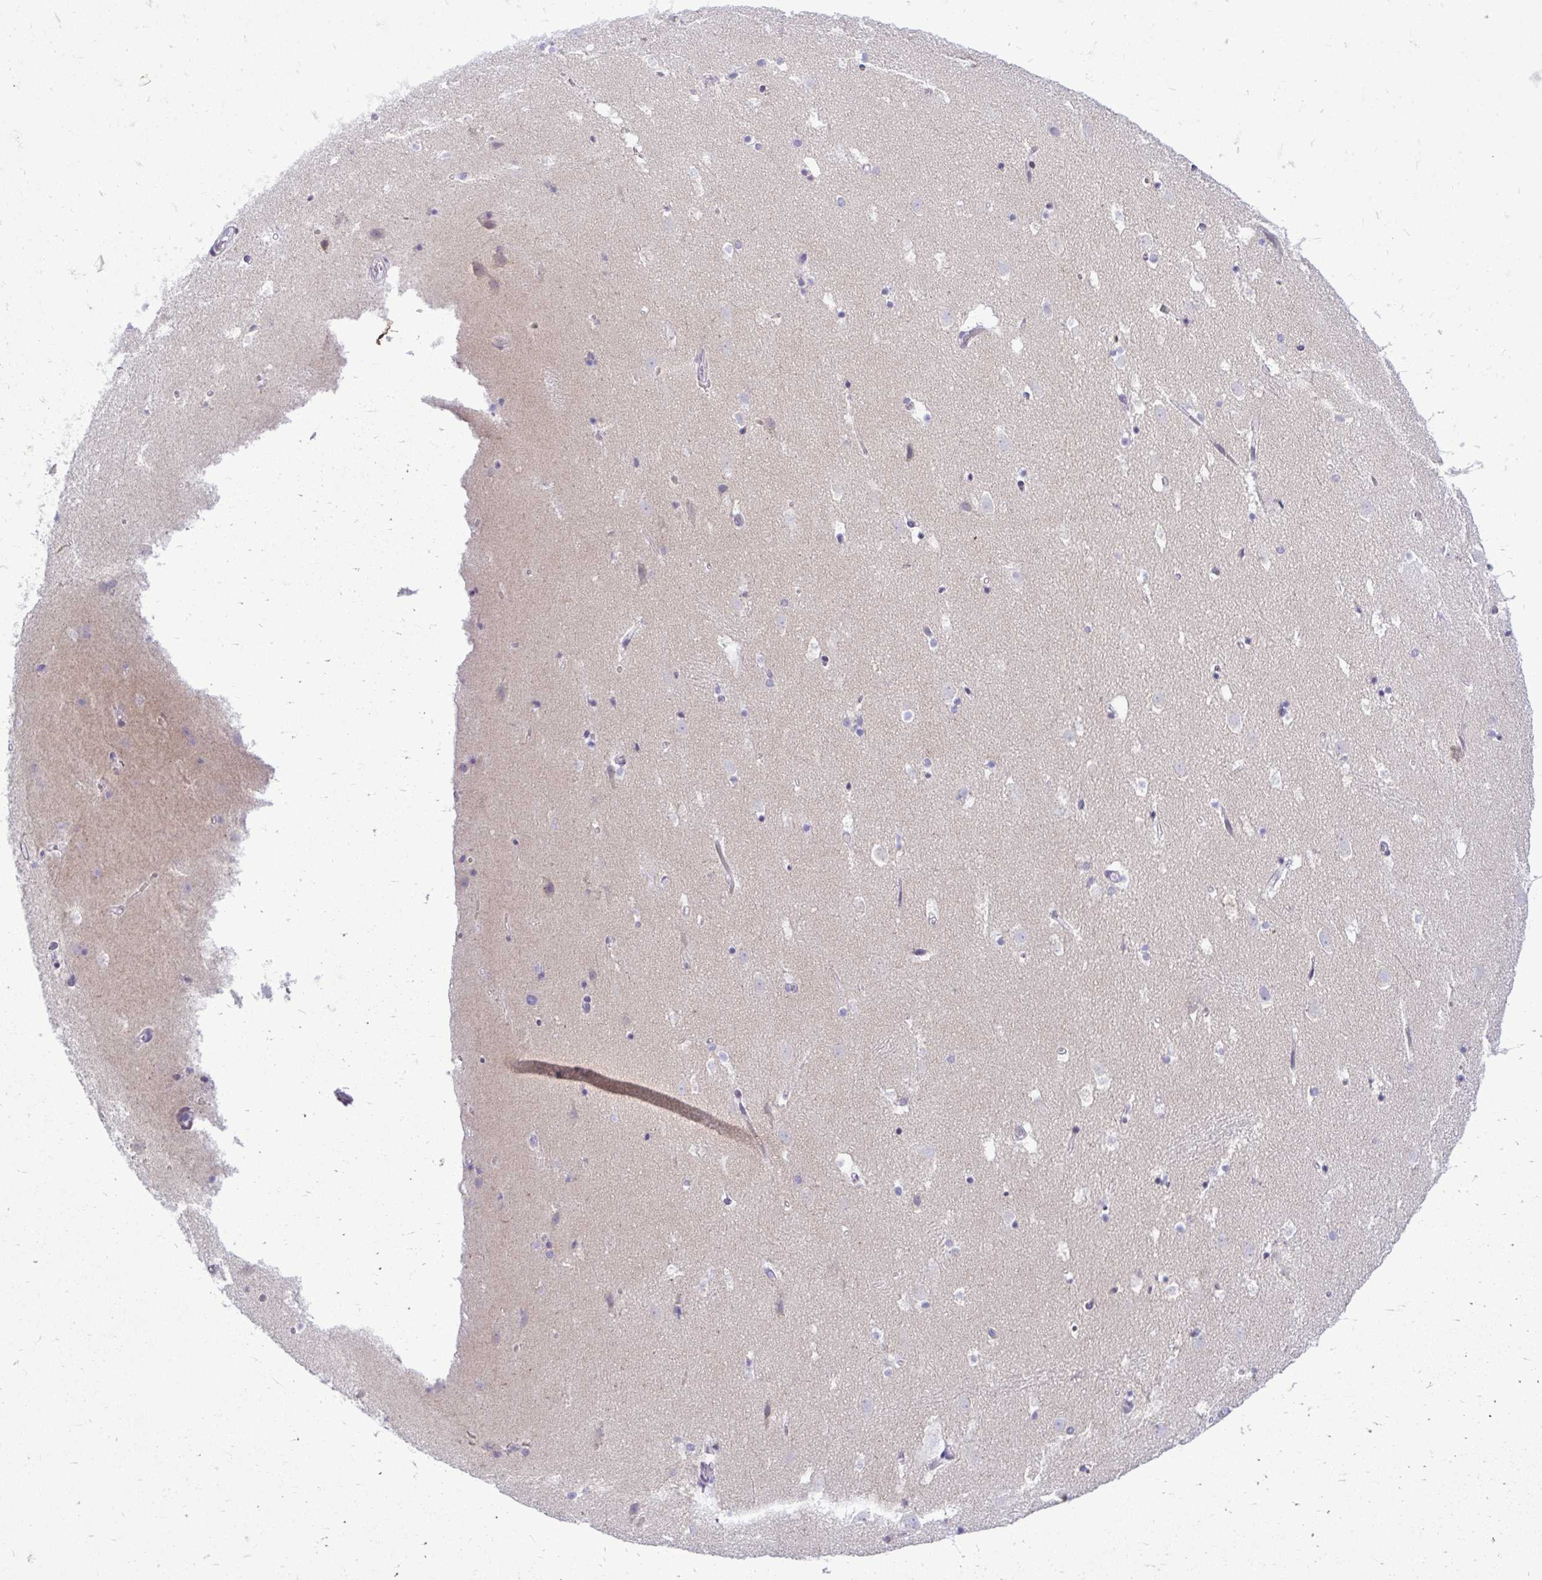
{"staining": {"intensity": "negative", "quantity": "none", "location": "none"}, "tissue": "caudate", "cell_type": "Glial cells", "image_type": "normal", "snomed": [{"axis": "morphology", "description": "Normal tissue, NOS"}, {"axis": "topography", "description": "Lateral ventricle wall"}], "caption": "DAB (3,3'-diaminobenzidine) immunohistochemical staining of unremarkable human caudate shows no significant expression in glial cells. The staining is performed using DAB brown chromogen with nuclei counter-stained in using hematoxylin.", "gene": "GABRA1", "patient": {"sex": "male", "age": 37}}